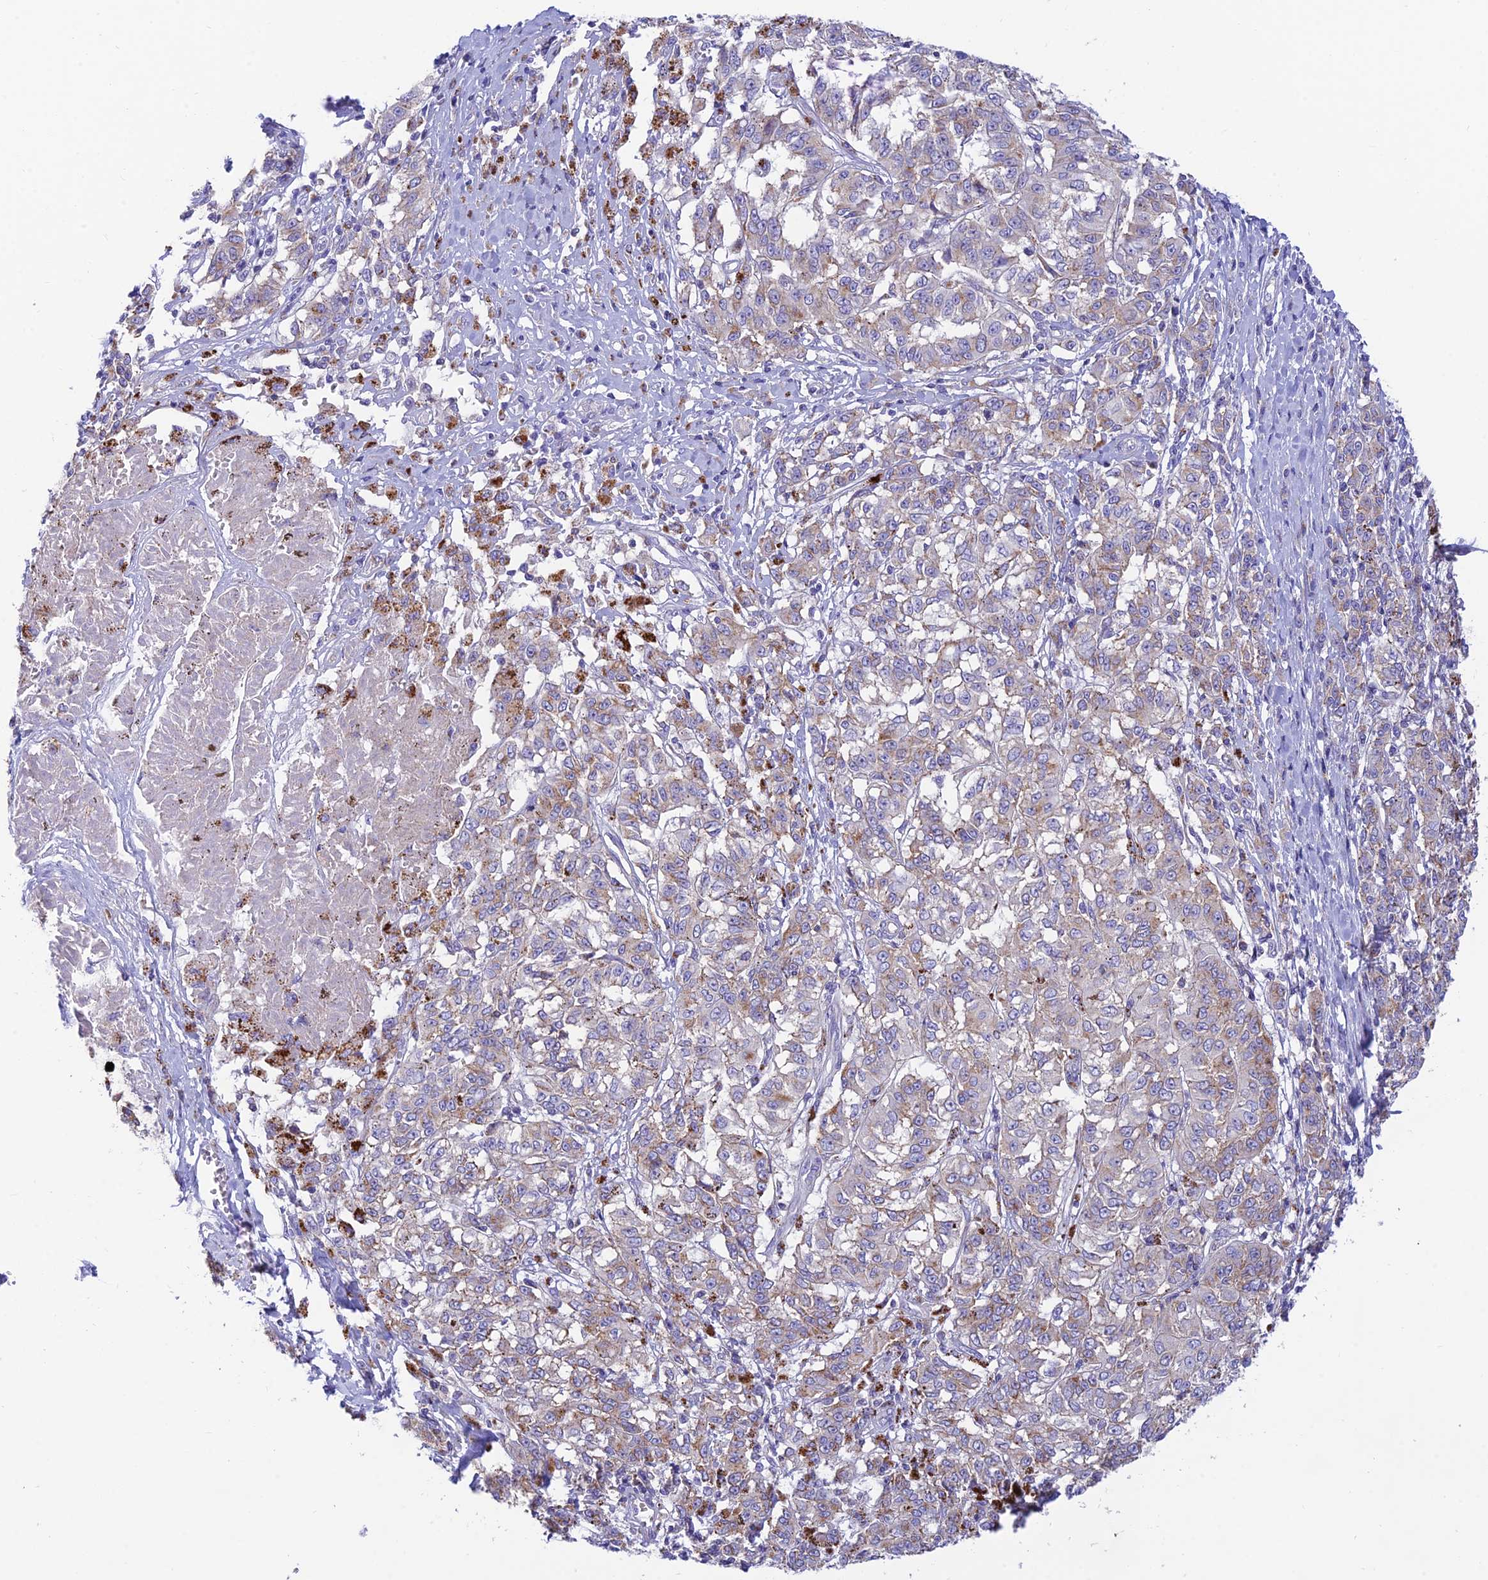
{"staining": {"intensity": "weak", "quantity": "25%-75%", "location": "cytoplasmic/membranous"}, "tissue": "melanoma", "cell_type": "Tumor cells", "image_type": "cancer", "snomed": [{"axis": "morphology", "description": "Malignant melanoma, NOS"}, {"axis": "topography", "description": "Skin"}], "caption": "A brown stain labels weak cytoplasmic/membranous staining of a protein in human melanoma tumor cells. (Stains: DAB in brown, nuclei in blue, Microscopy: brightfield microscopy at high magnification).", "gene": "CCDC157", "patient": {"sex": "female", "age": 72}}